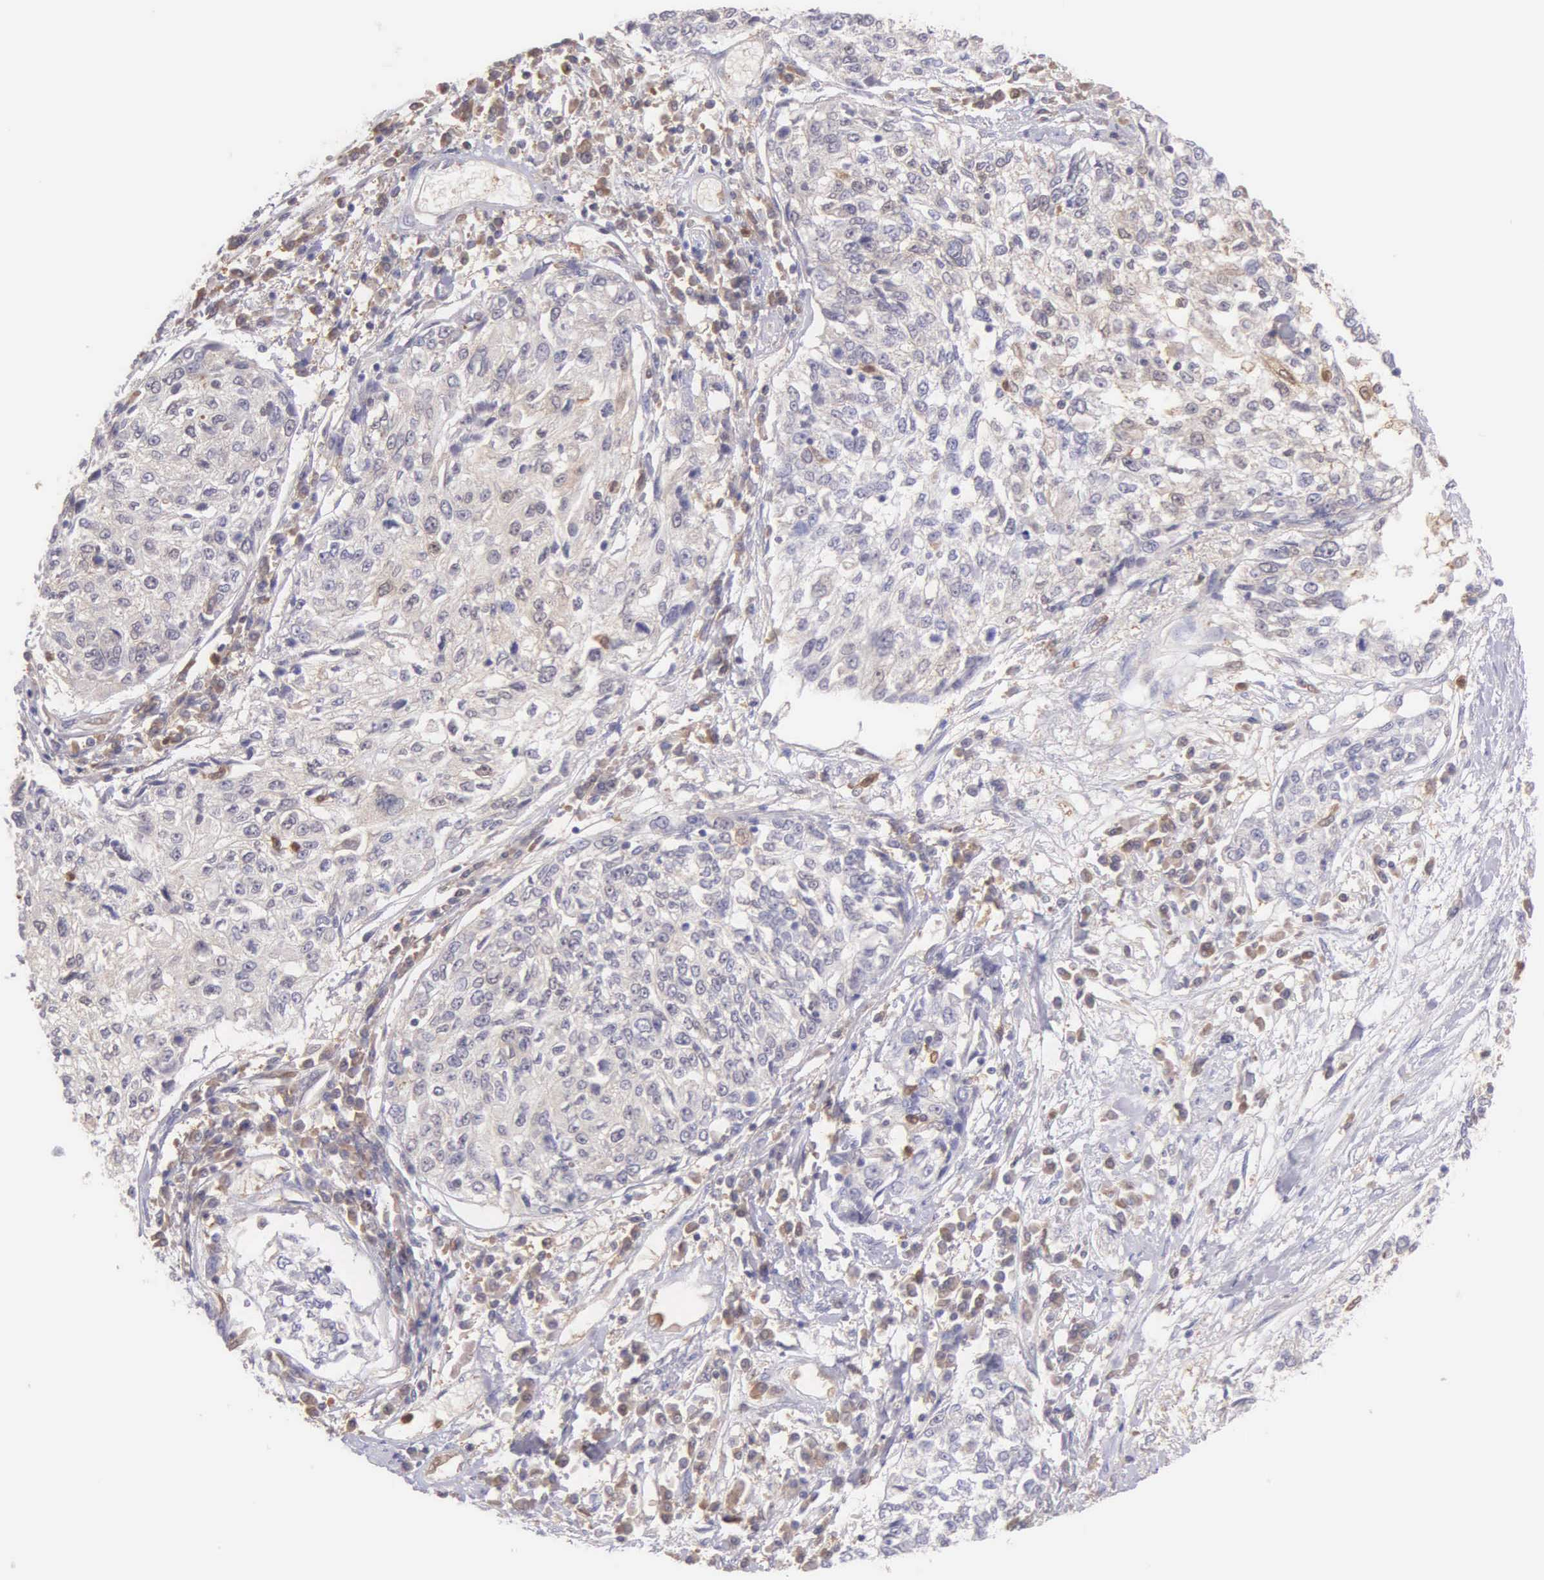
{"staining": {"intensity": "negative", "quantity": "none", "location": "none"}, "tissue": "cervical cancer", "cell_type": "Tumor cells", "image_type": "cancer", "snomed": [{"axis": "morphology", "description": "Squamous cell carcinoma, NOS"}, {"axis": "topography", "description": "Cervix"}], "caption": "An IHC micrograph of cervical cancer is shown. There is no staining in tumor cells of cervical cancer.", "gene": "BID", "patient": {"sex": "female", "age": 57}}